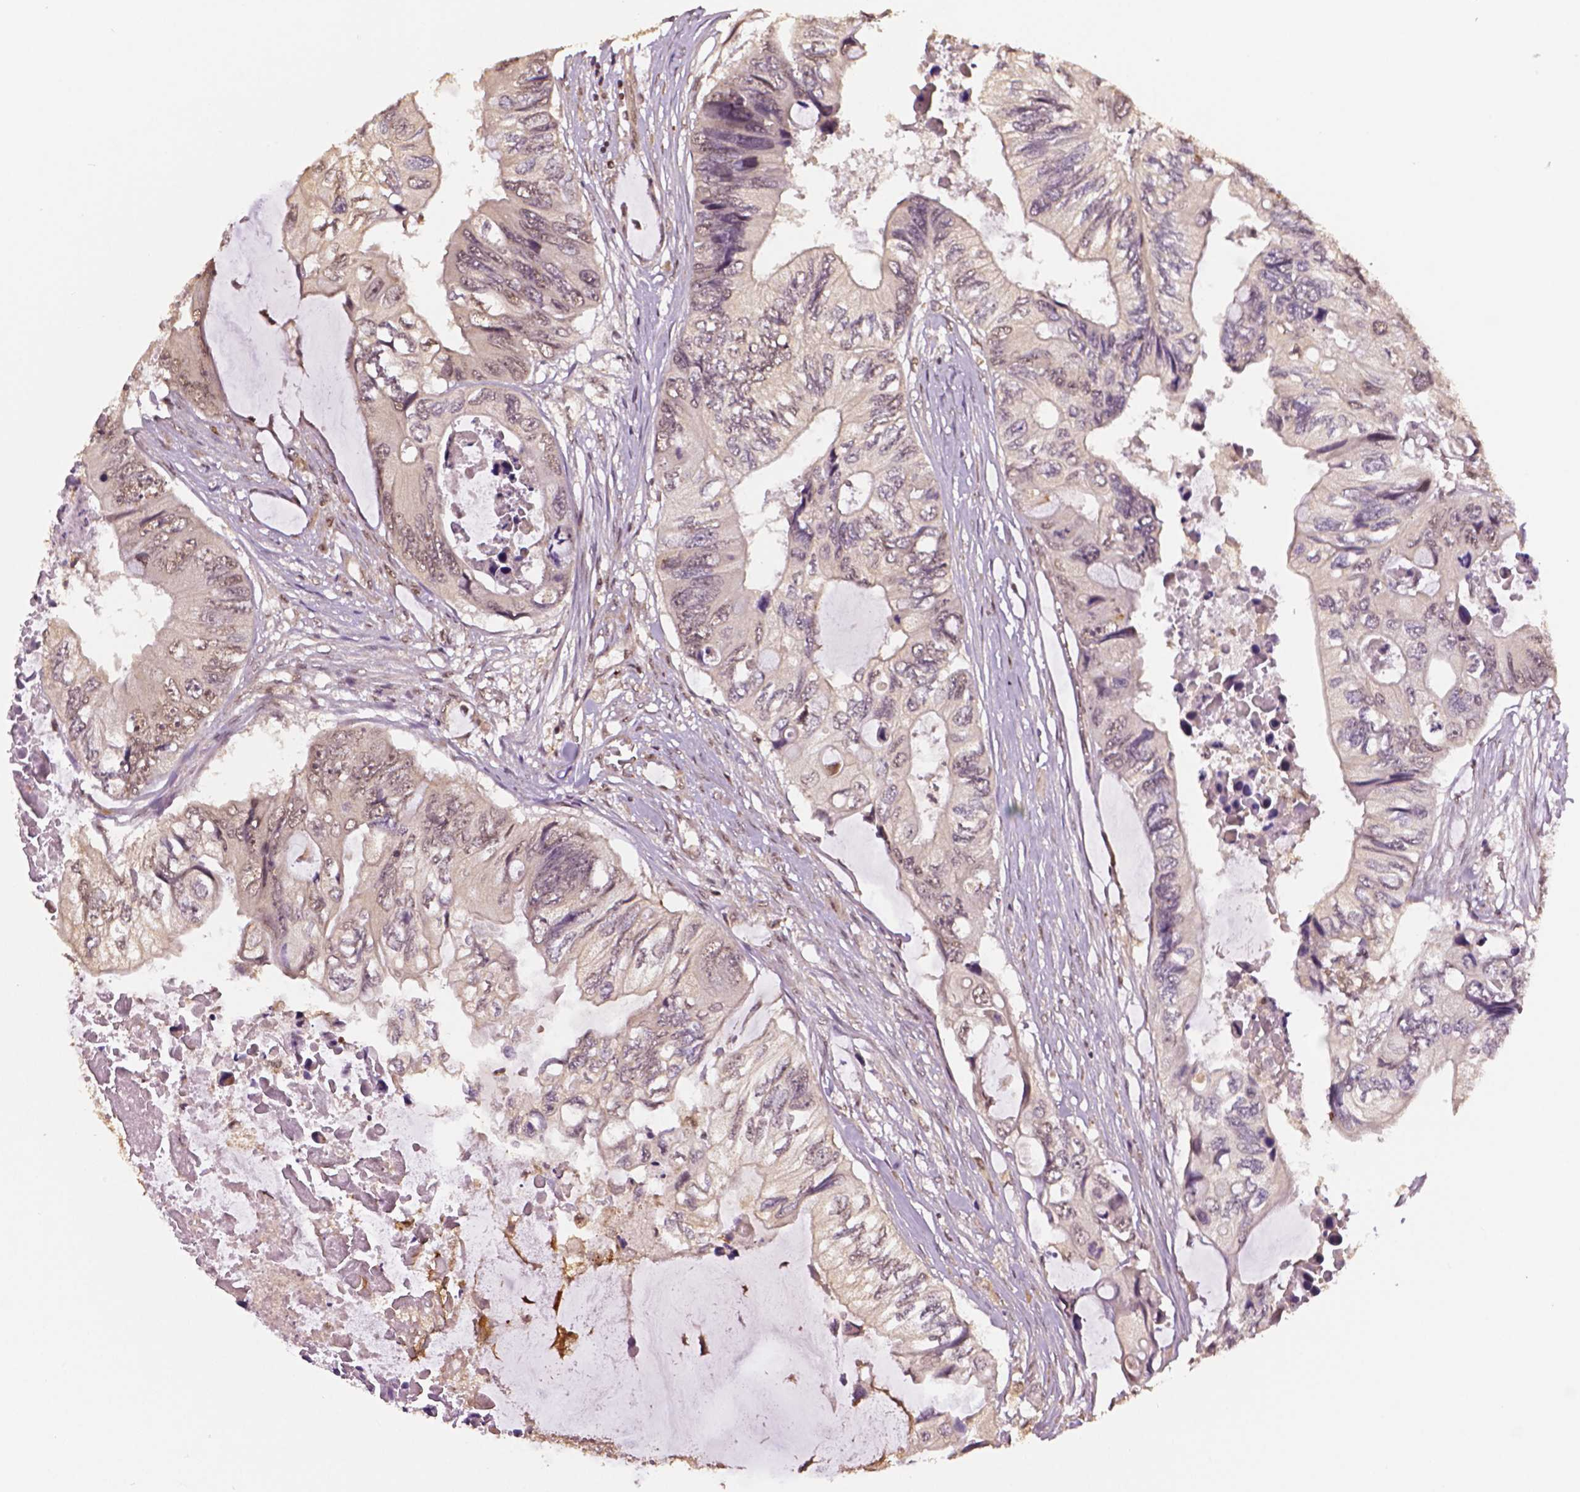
{"staining": {"intensity": "weak", "quantity": "25%-75%", "location": "cytoplasmic/membranous,nuclear"}, "tissue": "colorectal cancer", "cell_type": "Tumor cells", "image_type": "cancer", "snomed": [{"axis": "morphology", "description": "Adenocarcinoma, NOS"}, {"axis": "topography", "description": "Rectum"}], "caption": "Immunohistochemistry (DAB) staining of human adenocarcinoma (colorectal) displays weak cytoplasmic/membranous and nuclear protein positivity in approximately 25%-75% of tumor cells.", "gene": "STAT3", "patient": {"sex": "male", "age": 63}}